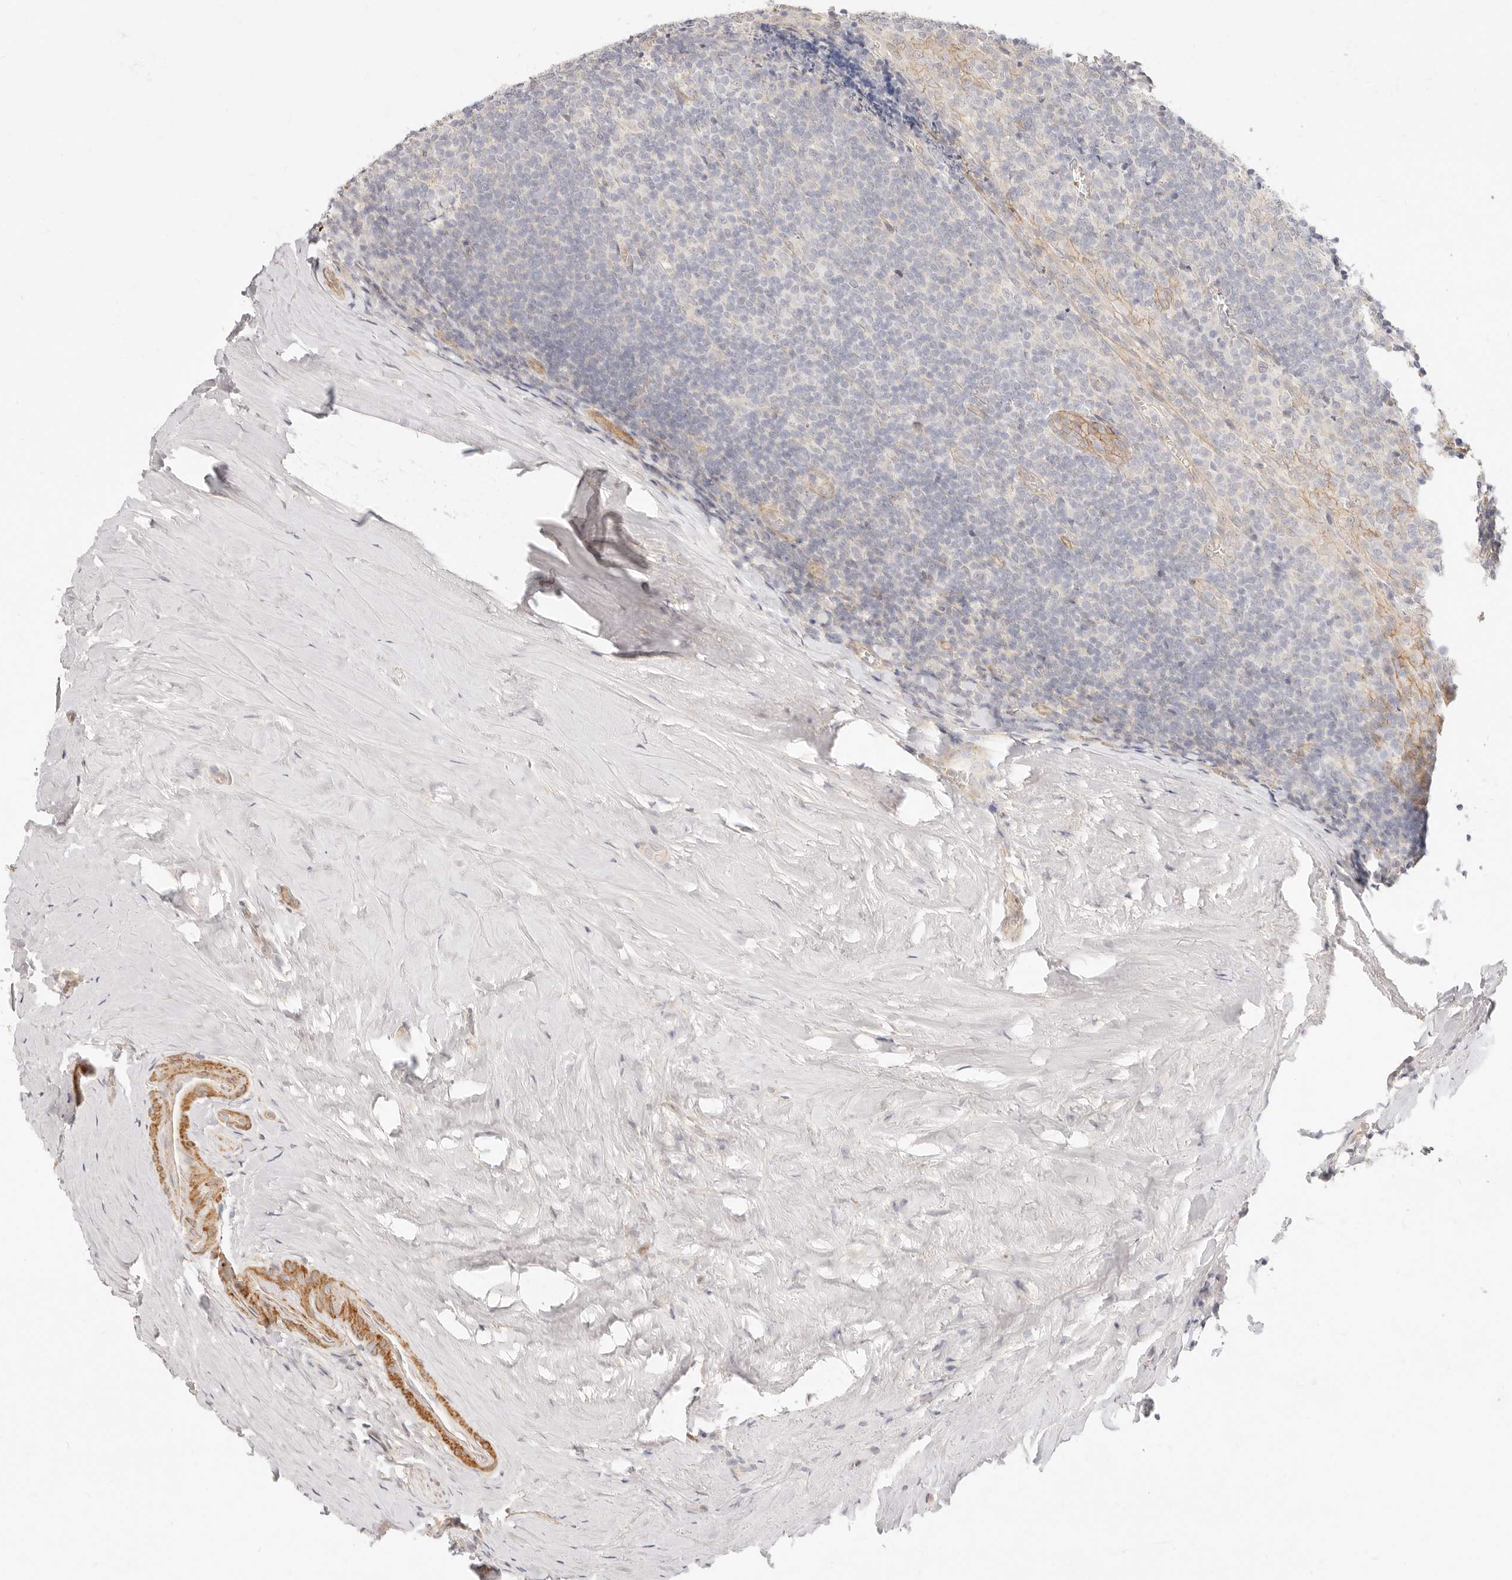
{"staining": {"intensity": "negative", "quantity": "none", "location": "none"}, "tissue": "tonsil", "cell_type": "Germinal center cells", "image_type": "normal", "snomed": [{"axis": "morphology", "description": "Normal tissue, NOS"}, {"axis": "topography", "description": "Tonsil"}], "caption": "This is an immunohistochemistry (IHC) histopathology image of unremarkable tonsil. There is no expression in germinal center cells.", "gene": "UBXN10", "patient": {"sex": "male", "age": 37}}